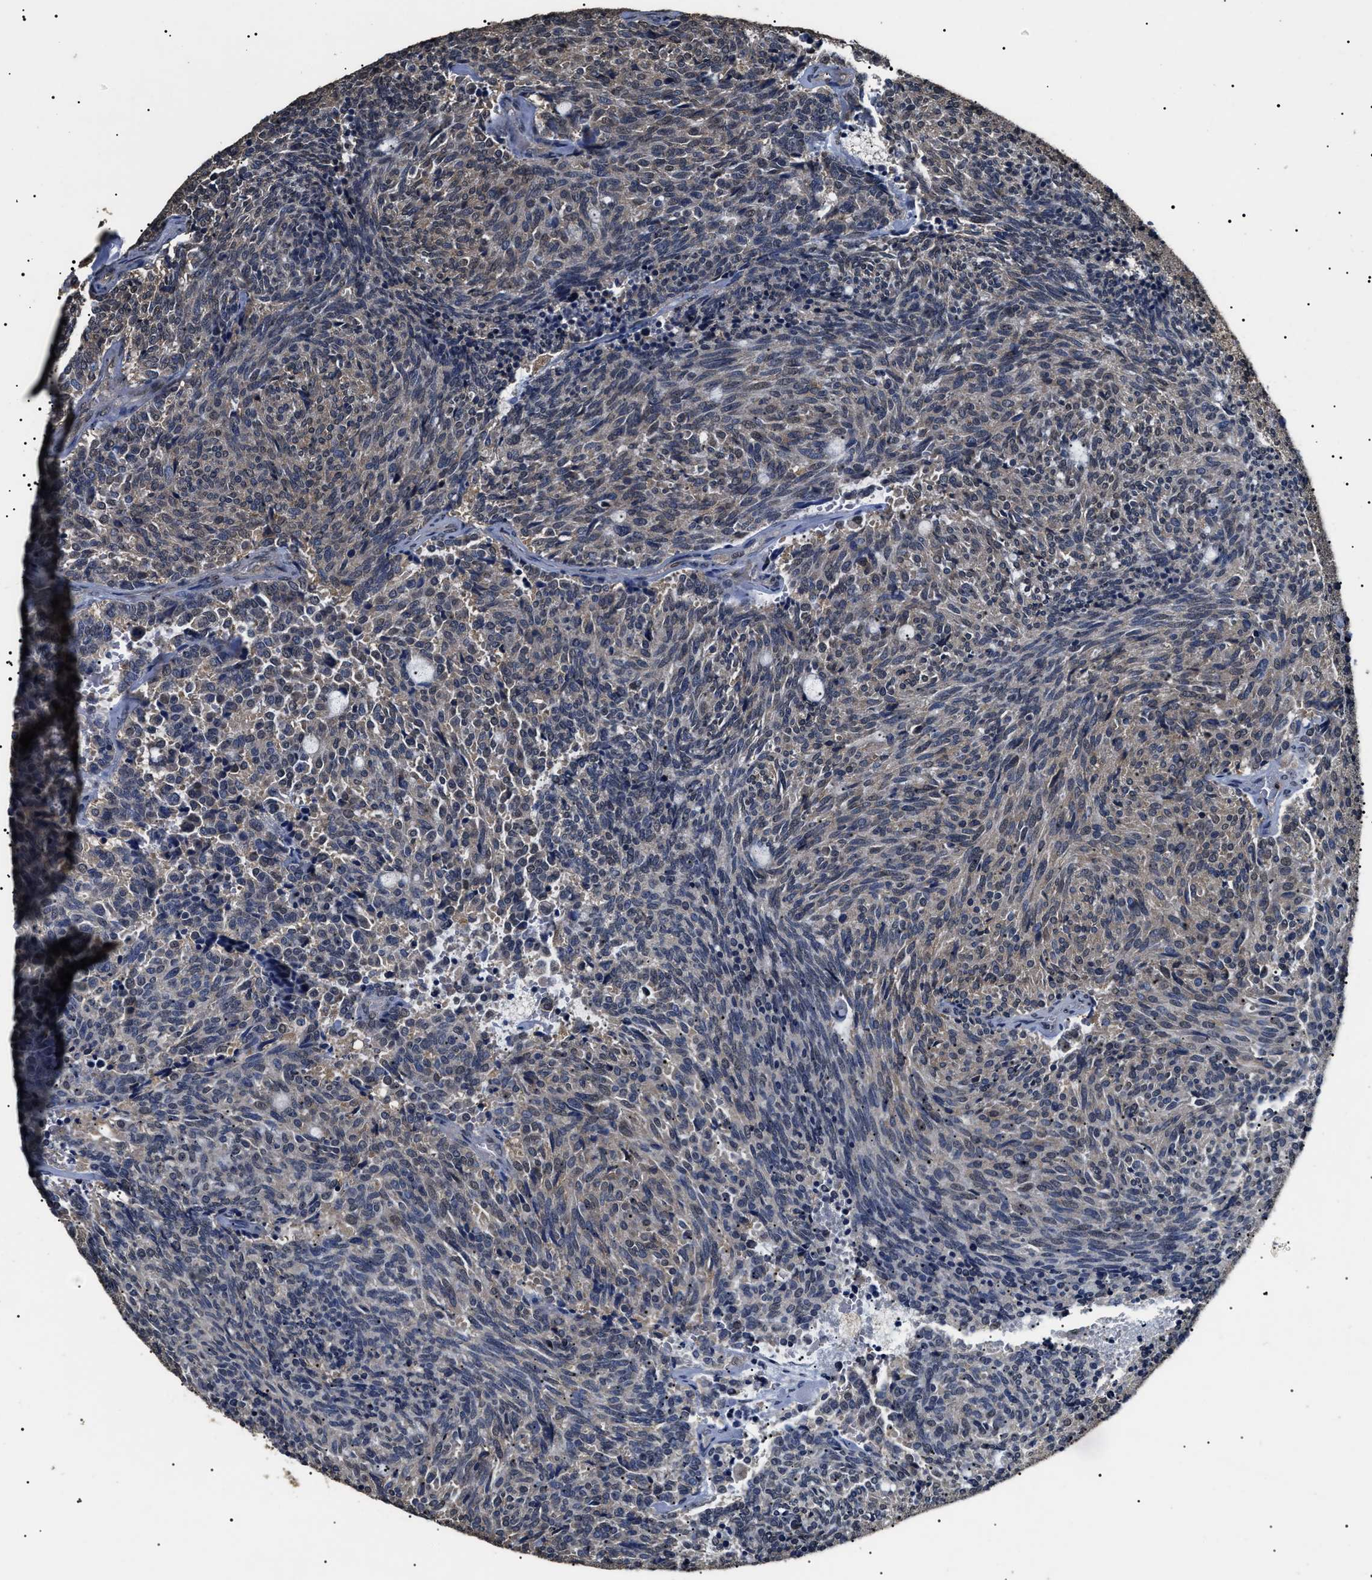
{"staining": {"intensity": "weak", "quantity": "<25%", "location": "nuclear"}, "tissue": "carcinoid", "cell_type": "Tumor cells", "image_type": "cancer", "snomed": [{"axis": "morphology", "description": "Carcinoid, malignant, NOS"}, {"axis": "topography", "description": "Pancreas"}], "caption": "High magnification brightfield microscopy of carcinoid stained with DAB (brown) and counterstained with hematoxylin (blue): tumor cells show no significant staining.", "gene": "PSMD8", "patient": {"sex": "female", "age": 54}}